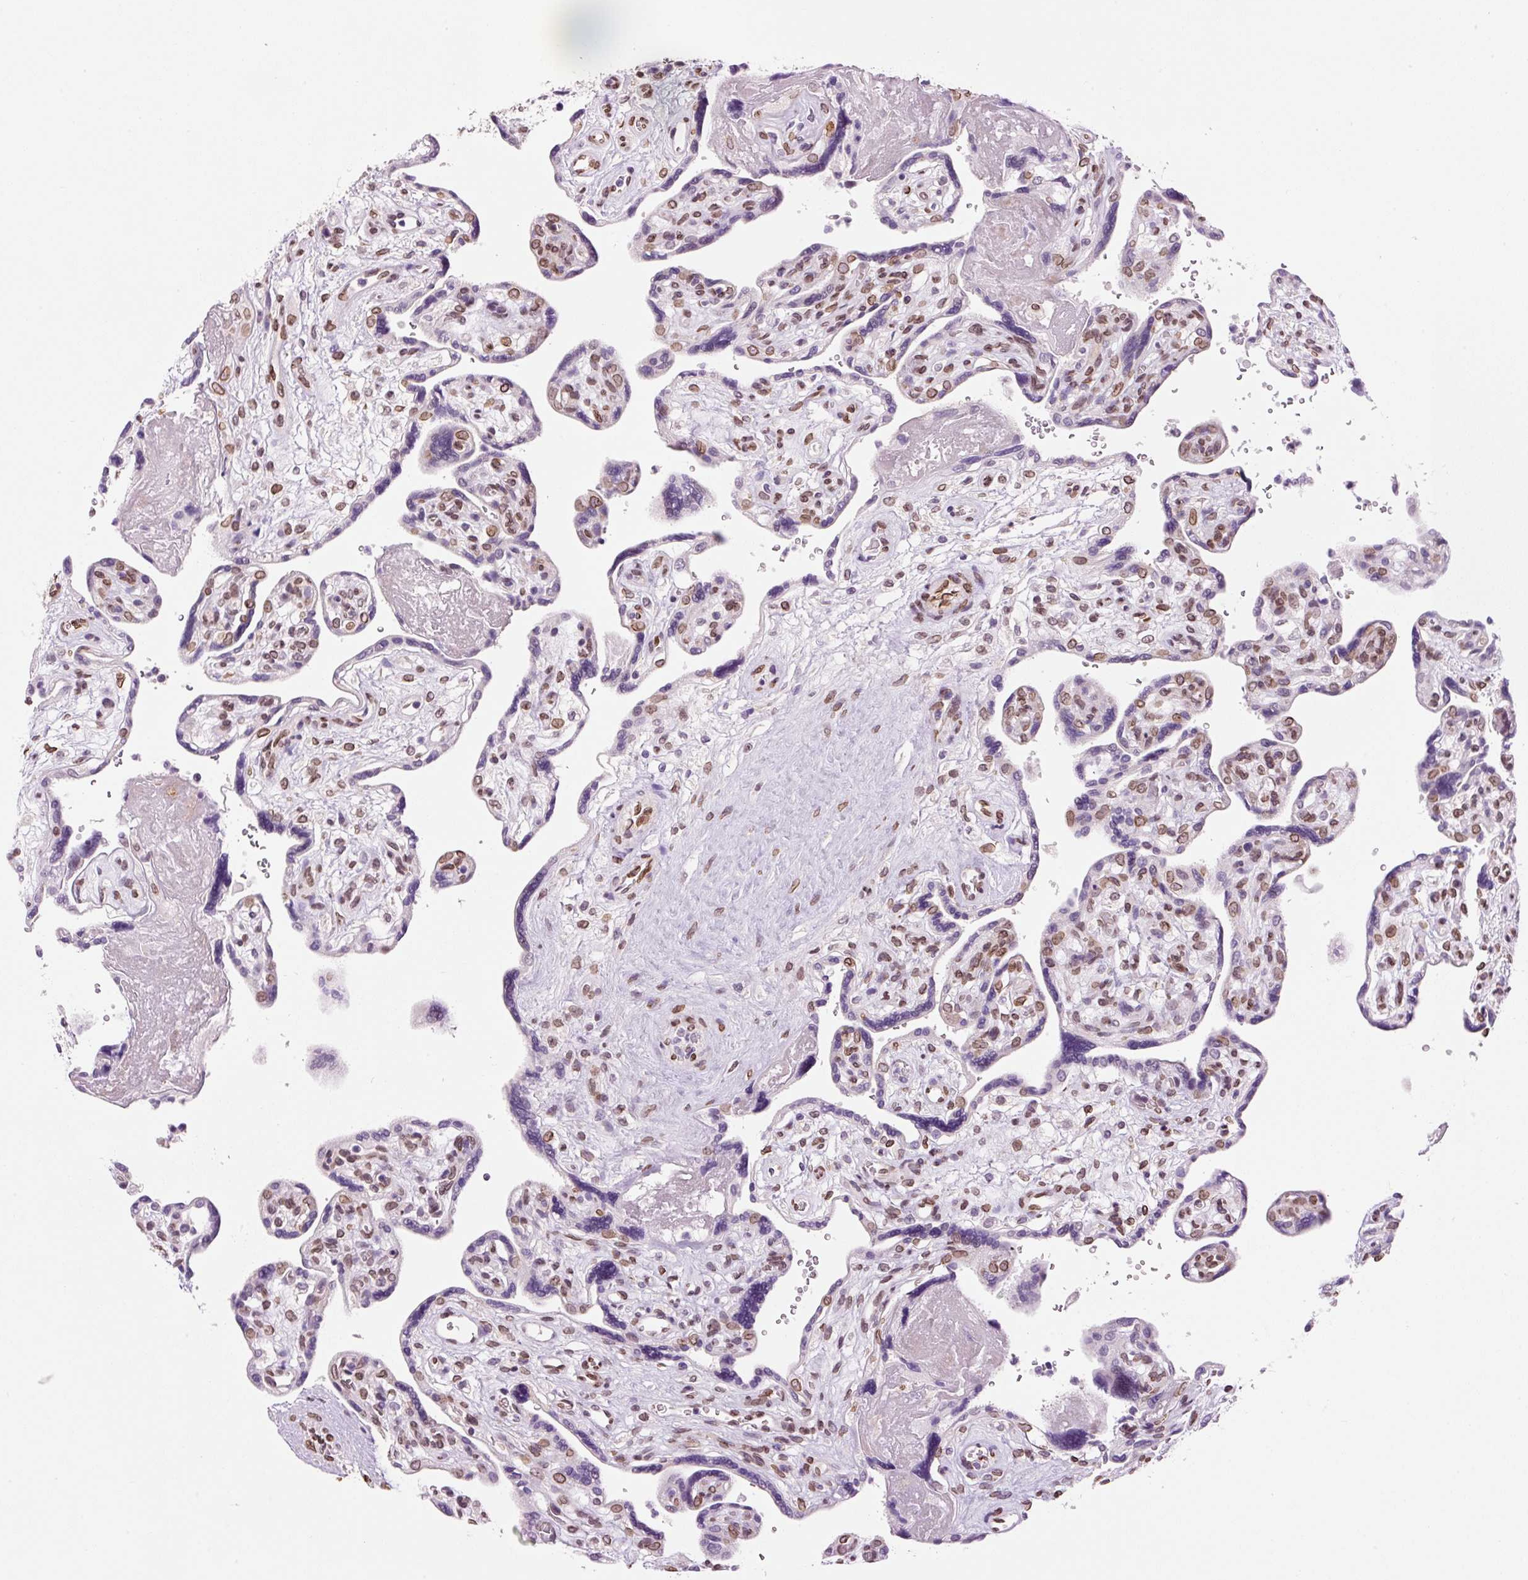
{"staining": {"intensity": "moderate", "quantity": ">75%", "location": "cytoplasmic/membranous,nuclear"}, "tissue": "placenta", "cell_type": "Decidual cells", "image_type": "normal", "snomed": [{"axis": "morphology", "description": "Normal tissue, NOS"}, {"axis": "topography", "description": "Placenta"}], "caption": "Immunohistochemistry (IHC) (DAB (3,3'-diaminobenzidine)) staining of benign human placenta exhibits moderate cytoplasmic/membranous,nuclear protein positivity in approximately >75% of decidual cells.", "gene": "ZNF224", "patient": {"sex": "female", "age": 39}}